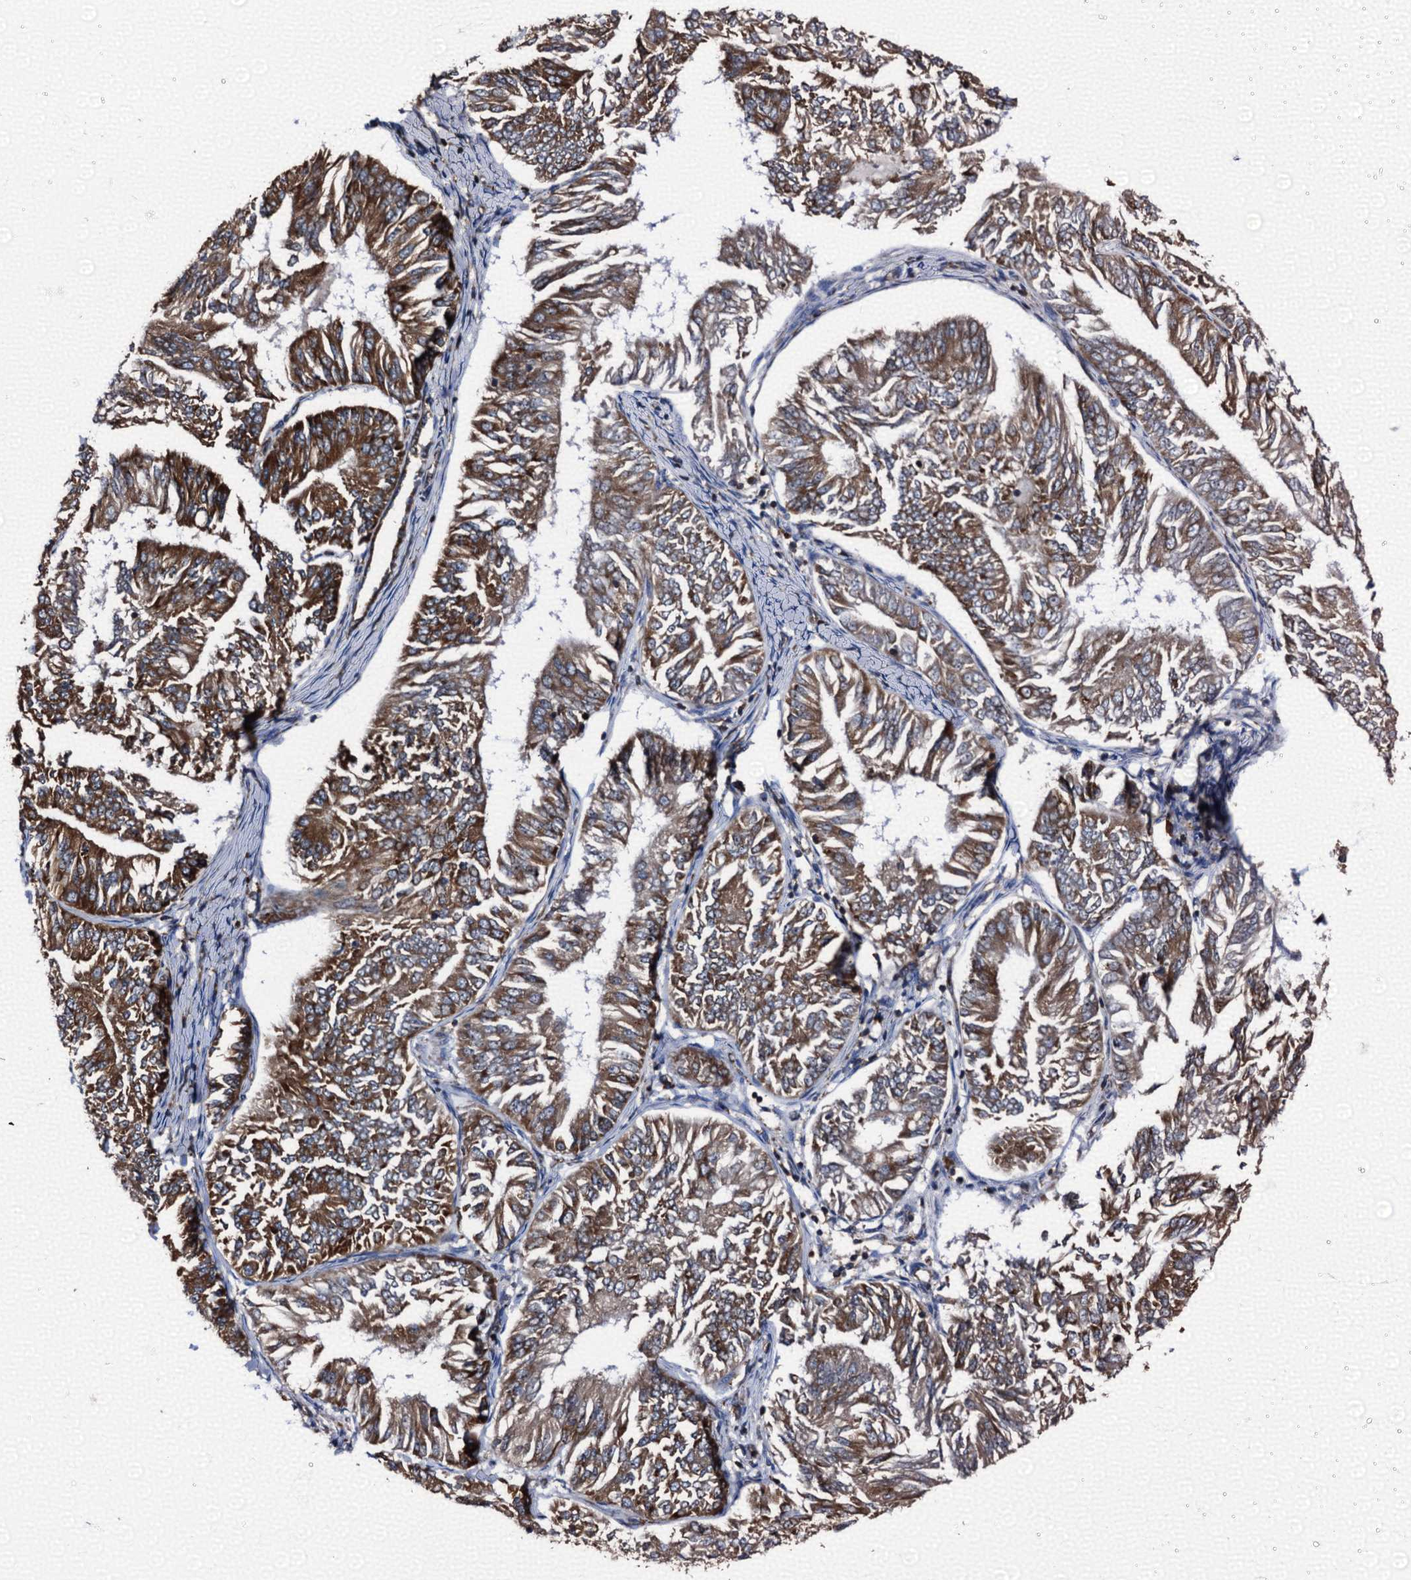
{"staining": {"intensity": "strong", "quantity": ">75%", "location": "cytoplasmic/membranous"}, "tissue": "endometrial cancer", "cell_type": "Tumor cells", "image_type": "cancer", "snomed": [{"axis": "morphology", "description": "Adenocarcinoma, NOS"}, {"axis": "topography", "description": "Endometrium"}], "caption": "An image of human endometrial adenocarcinoma stained for a protein shows strong cytoplasmic/membranous brown staining in tumor cells.", "gene": "ATP2C1", "patient": {"sex": "female", "age": 58}}